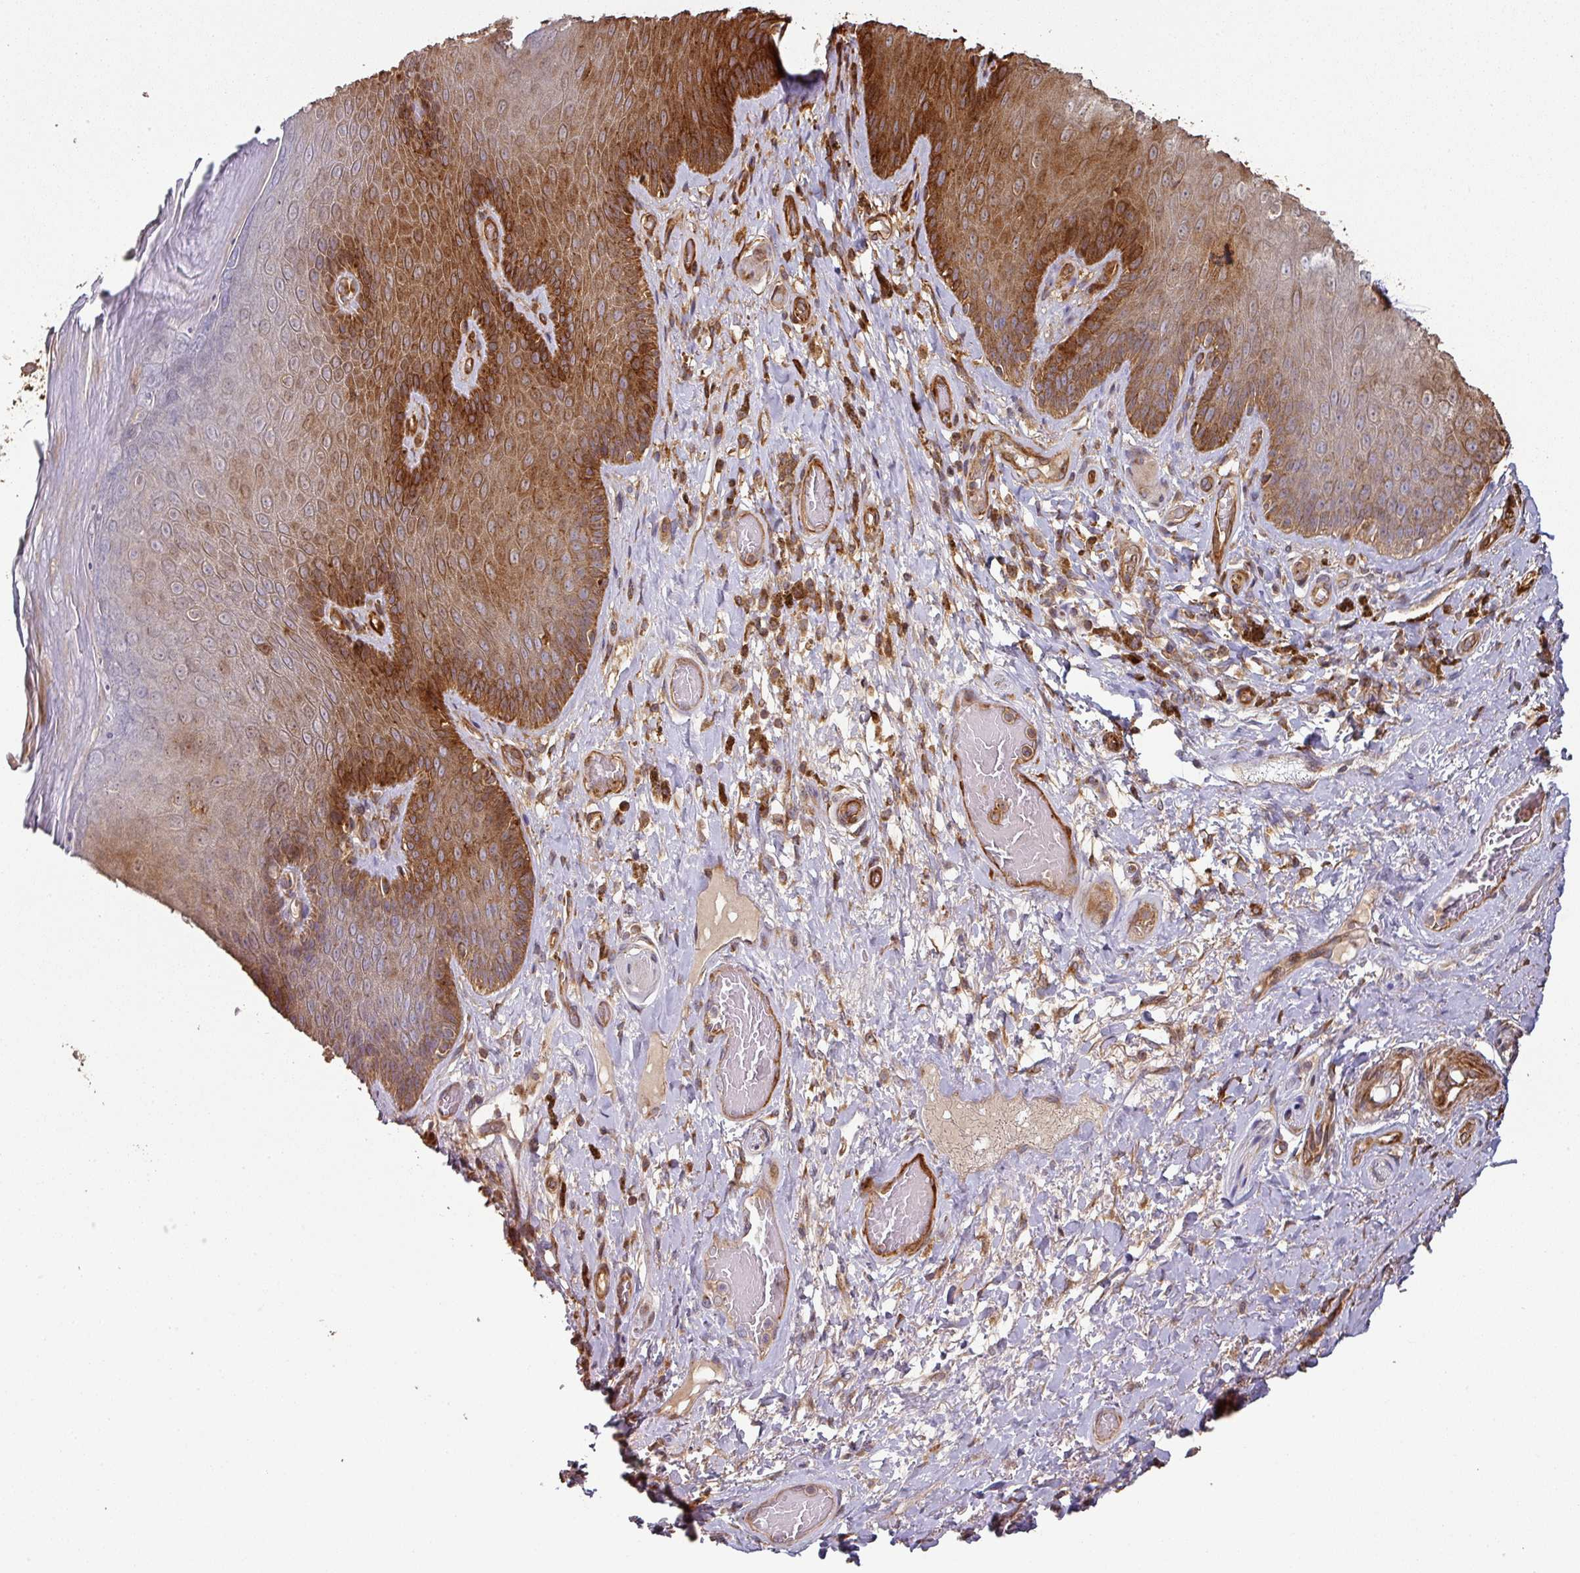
{"staining": {"intensity": "strong", "quantity": "25%-75%", "location": "cytoplasmic/membranous"}, "tissue": "skin", "cell_type": "Epidermal cells", "image_type": "normal", "snomed": [{"axis": "morphology", "description": "Normal tissue, NOS"}, {"axis": "topography", "description": "Anal"}, {"axis": "topography", "description": "Peripheral nerve tissue"}], "caption": "Skin stained for a protein exhibits strong cytoplasmic/membranous positivity in epidermal cells. The staining was performed using DAB to visualize the protein expression in brown, while the nuclei were stained in blue with hematoxylin (Magnification: 20x).", "gene": "SIK1", "patient": {"sex": "male", "age": 53}}